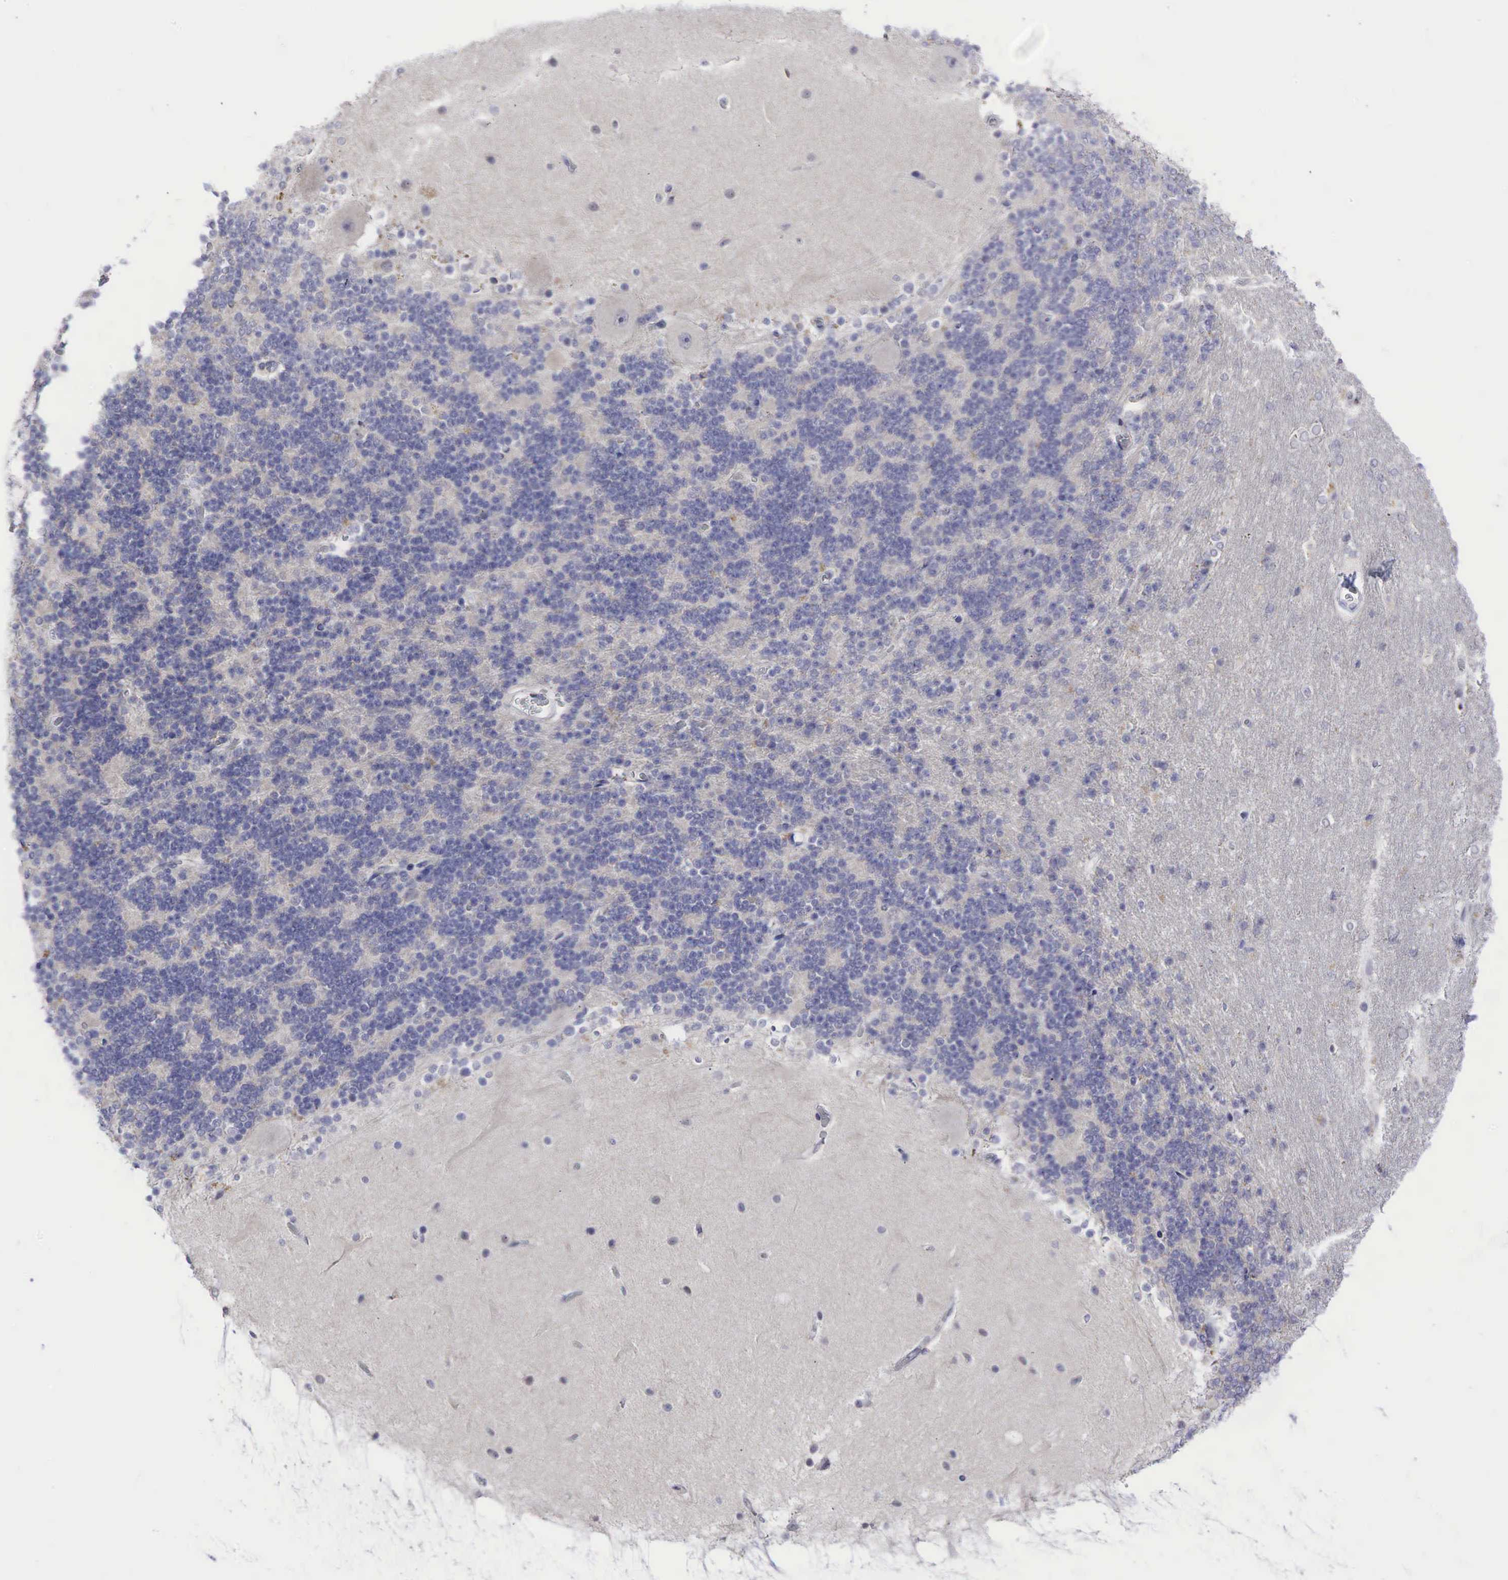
{"staining": {"intensity": "negative", "quantity": "none", "location": "none"}, "tissue": "cerebellum", "cell_type": "Cells in granular layer", "image_type": "normal", "snomed": [{"axis": "morphology", "description": "Normal tissue, NOS"}, {"axis": "topography", "description": "Cerebellum"}], "caption": "Histopathology image shows no significant protein expression in cells in granular layer of unremarkable cerebellum.", "gene": "CCND1", "patient": {"sex": "female", "age": 54}}